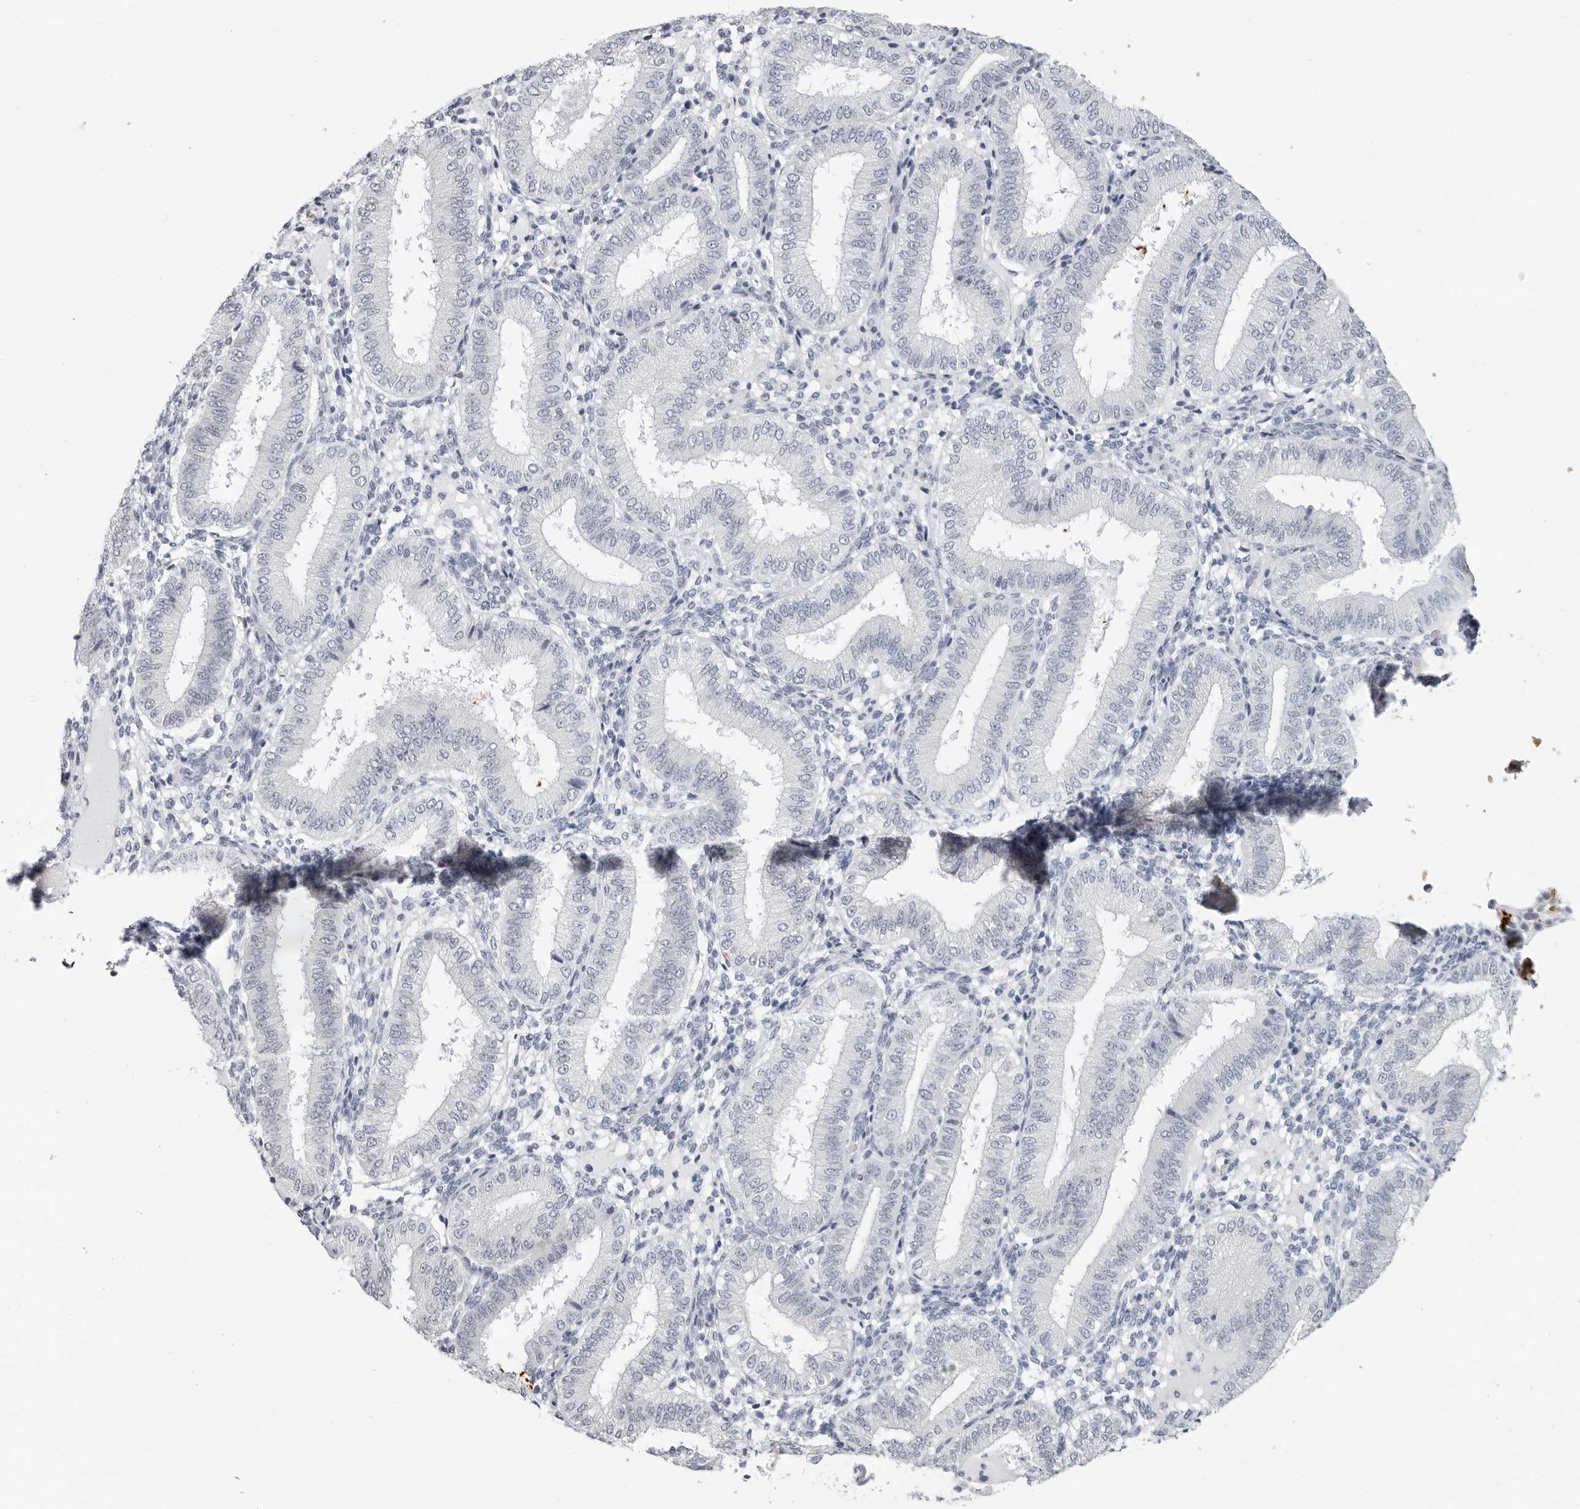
{"staining": {"intensity": "negative", "quantity": "none", "location": "none"}, "tissue": "endometrium", "cell_type": "Cells in endometrial stroma", "image_type": "normal", "snomed": [{"axis": "morphology", "description": "Normal tissue, NOS"}, {"axis": "topography", "description": "Endometrium"}], "caption": "Immunohistochemical staining of benign endometrium shows no significant positivity in cells in endometrial stroma.", "gene": "EPB41", "patient": {"sex": "female", "age": 39}}